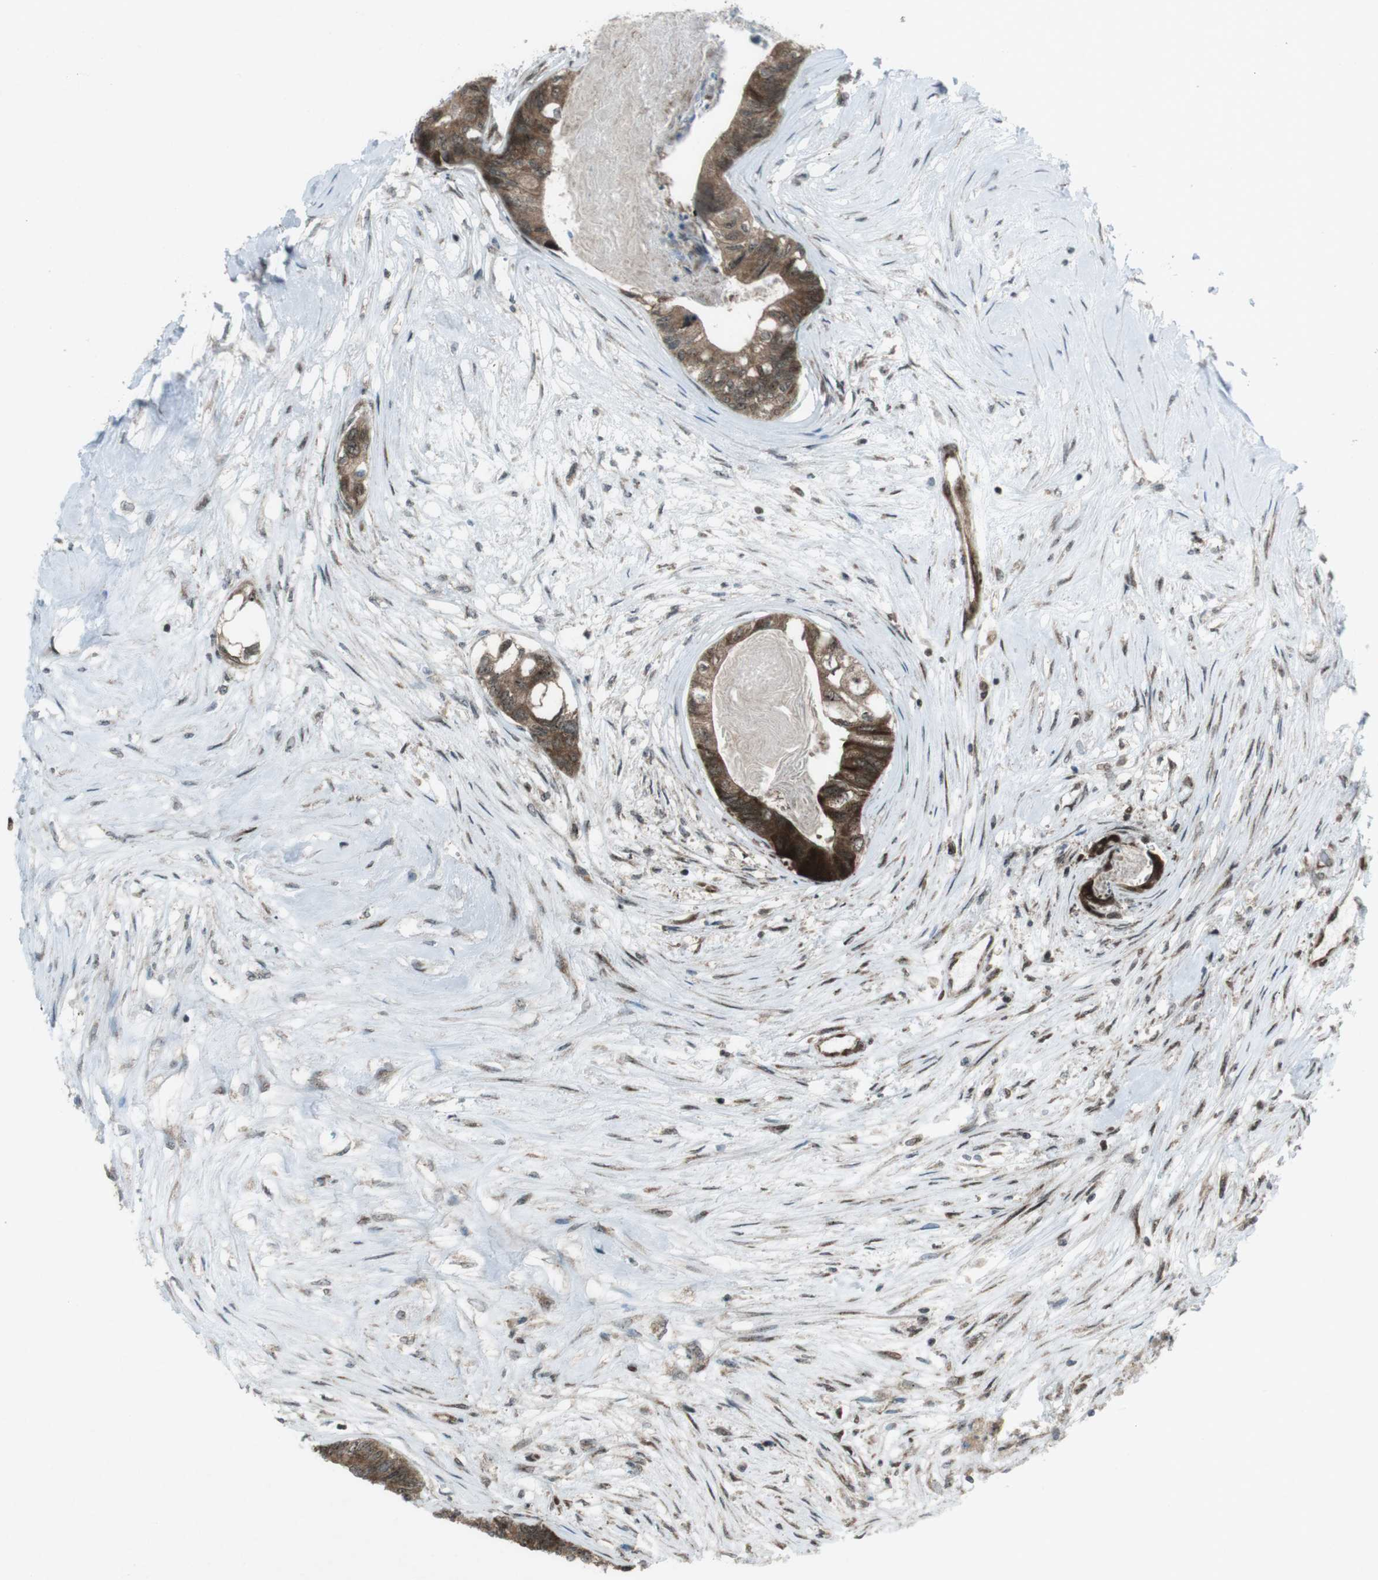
{"staining": {"intensity": "moderate", "quantity": ">75%", "location": "cytoplasmic/membranous,nuclear"}, "tissue": "colorectal cancer", "cell_type": "Tumor cells", "image_type": "cancer", "snomed": [{"axis": "morphology", "description": "Adenocarcinoma, NOS"}, {"axis": "topography", "description": "Rectum"}], "caption": "High-magnification brightfield microscopy of colorectal cancer (adenocarcinoma) stained with DAB (brown) and counterstained with hematoxylin (blue). tumor cells exhibit moderate cytoplasmic/membranous and nuclear positivity is identified in about>75% of cells.", "gene": "CSNK1D", "patient": {"sex": "male", "age": 63}}